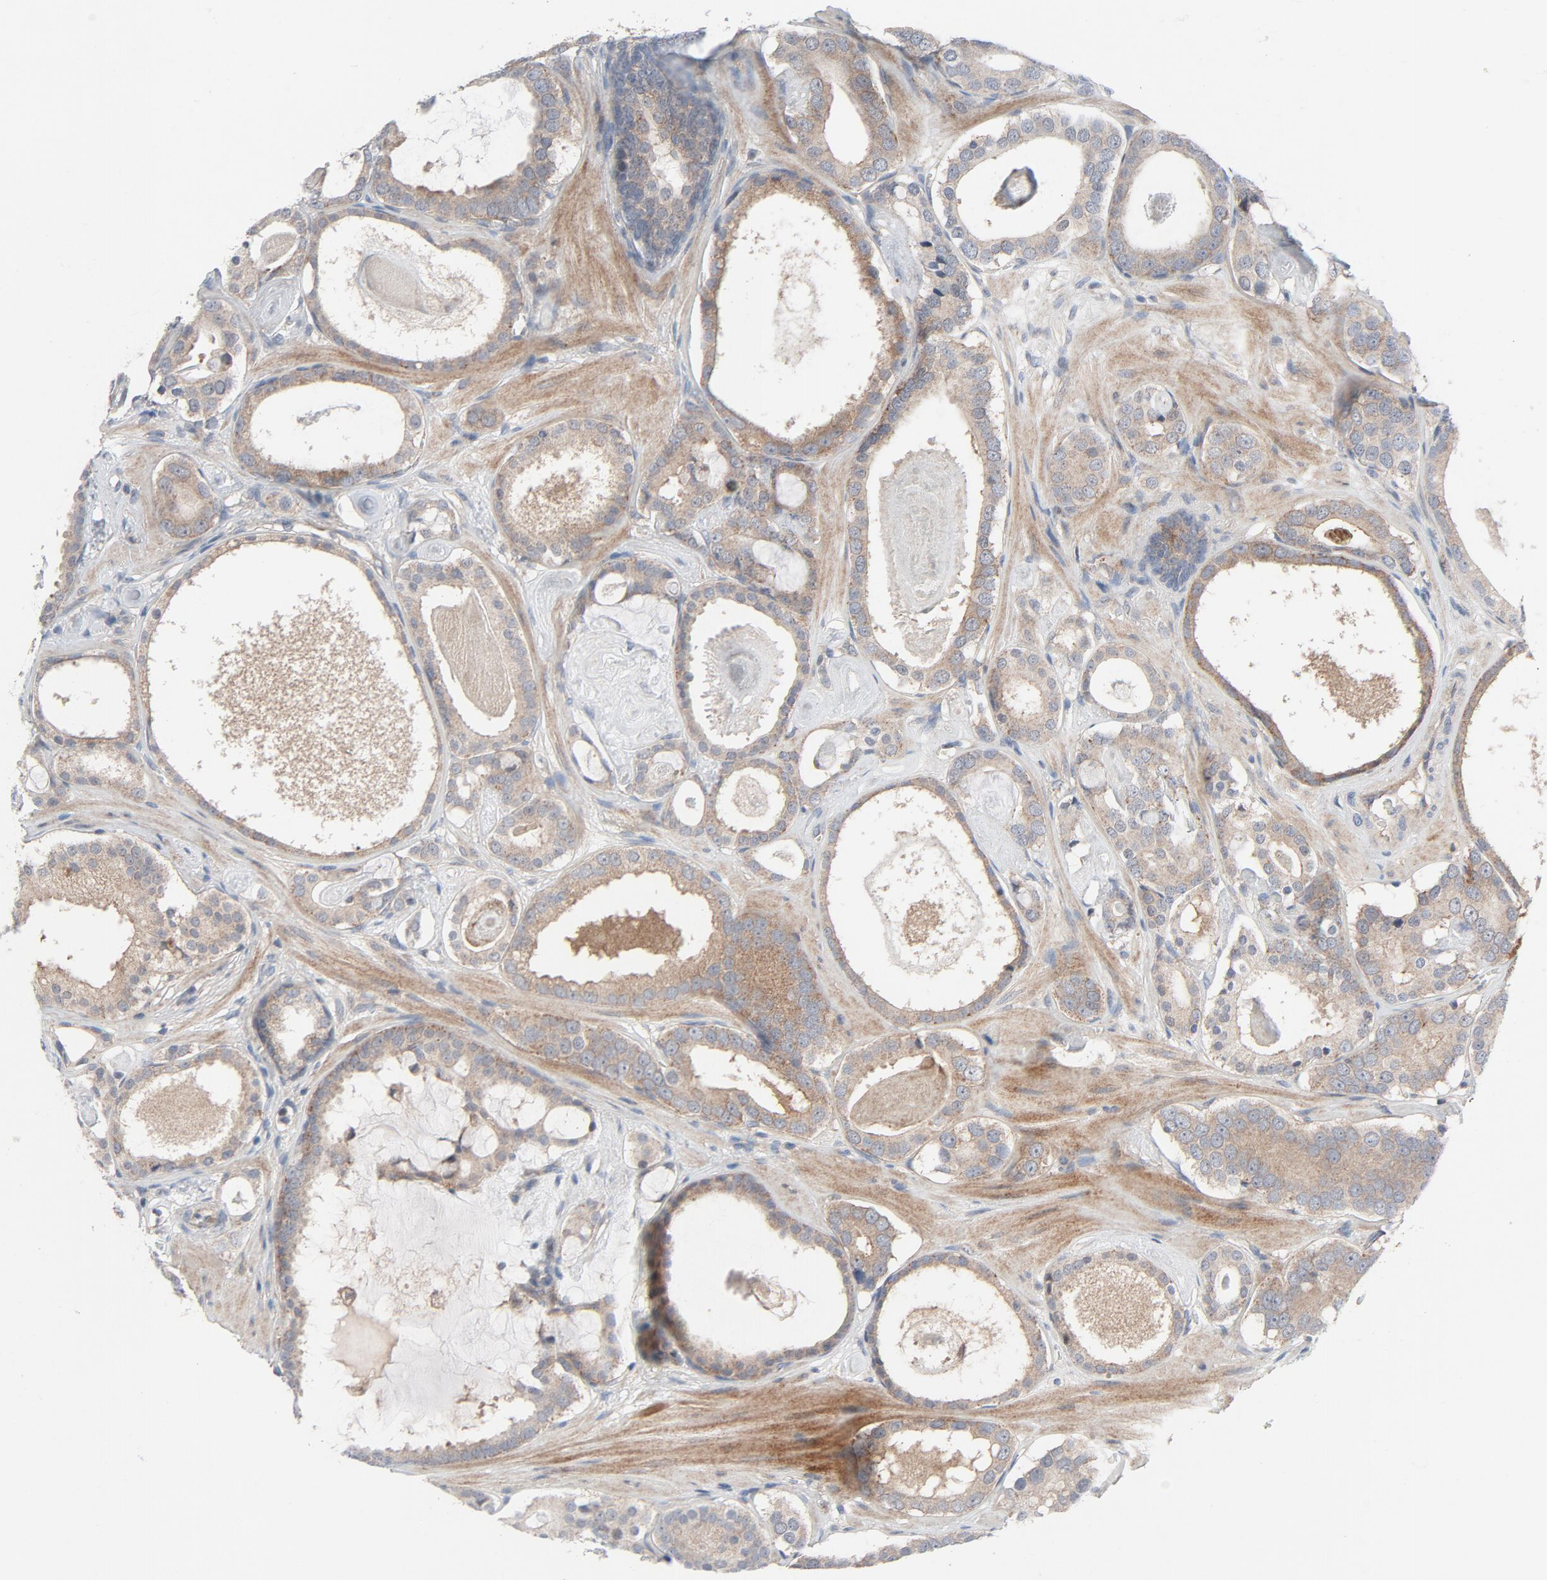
{"staining": {"intensity": "weak", "quantity": ">75%", "location": "cytoplasmic/membranous"}, "tissue": "prostate cancer", "cell_type": "Tumor cells", "image_type": "cancer", "snomed": [{"axis": "morphology", "description": "Adenocarcinoma, Low grade"}, {"axis": "topography", "description": "Prostate"}], "caption": "Immunohistochemical staining of prostate cancer (low-grade adenocarcinoma) demonstrates low levels of weak cytoplasmic/membranous staining in about >75% of tumor cells.", "gene": "TSG101", "patient": {"sex": "male", "age": 57}}